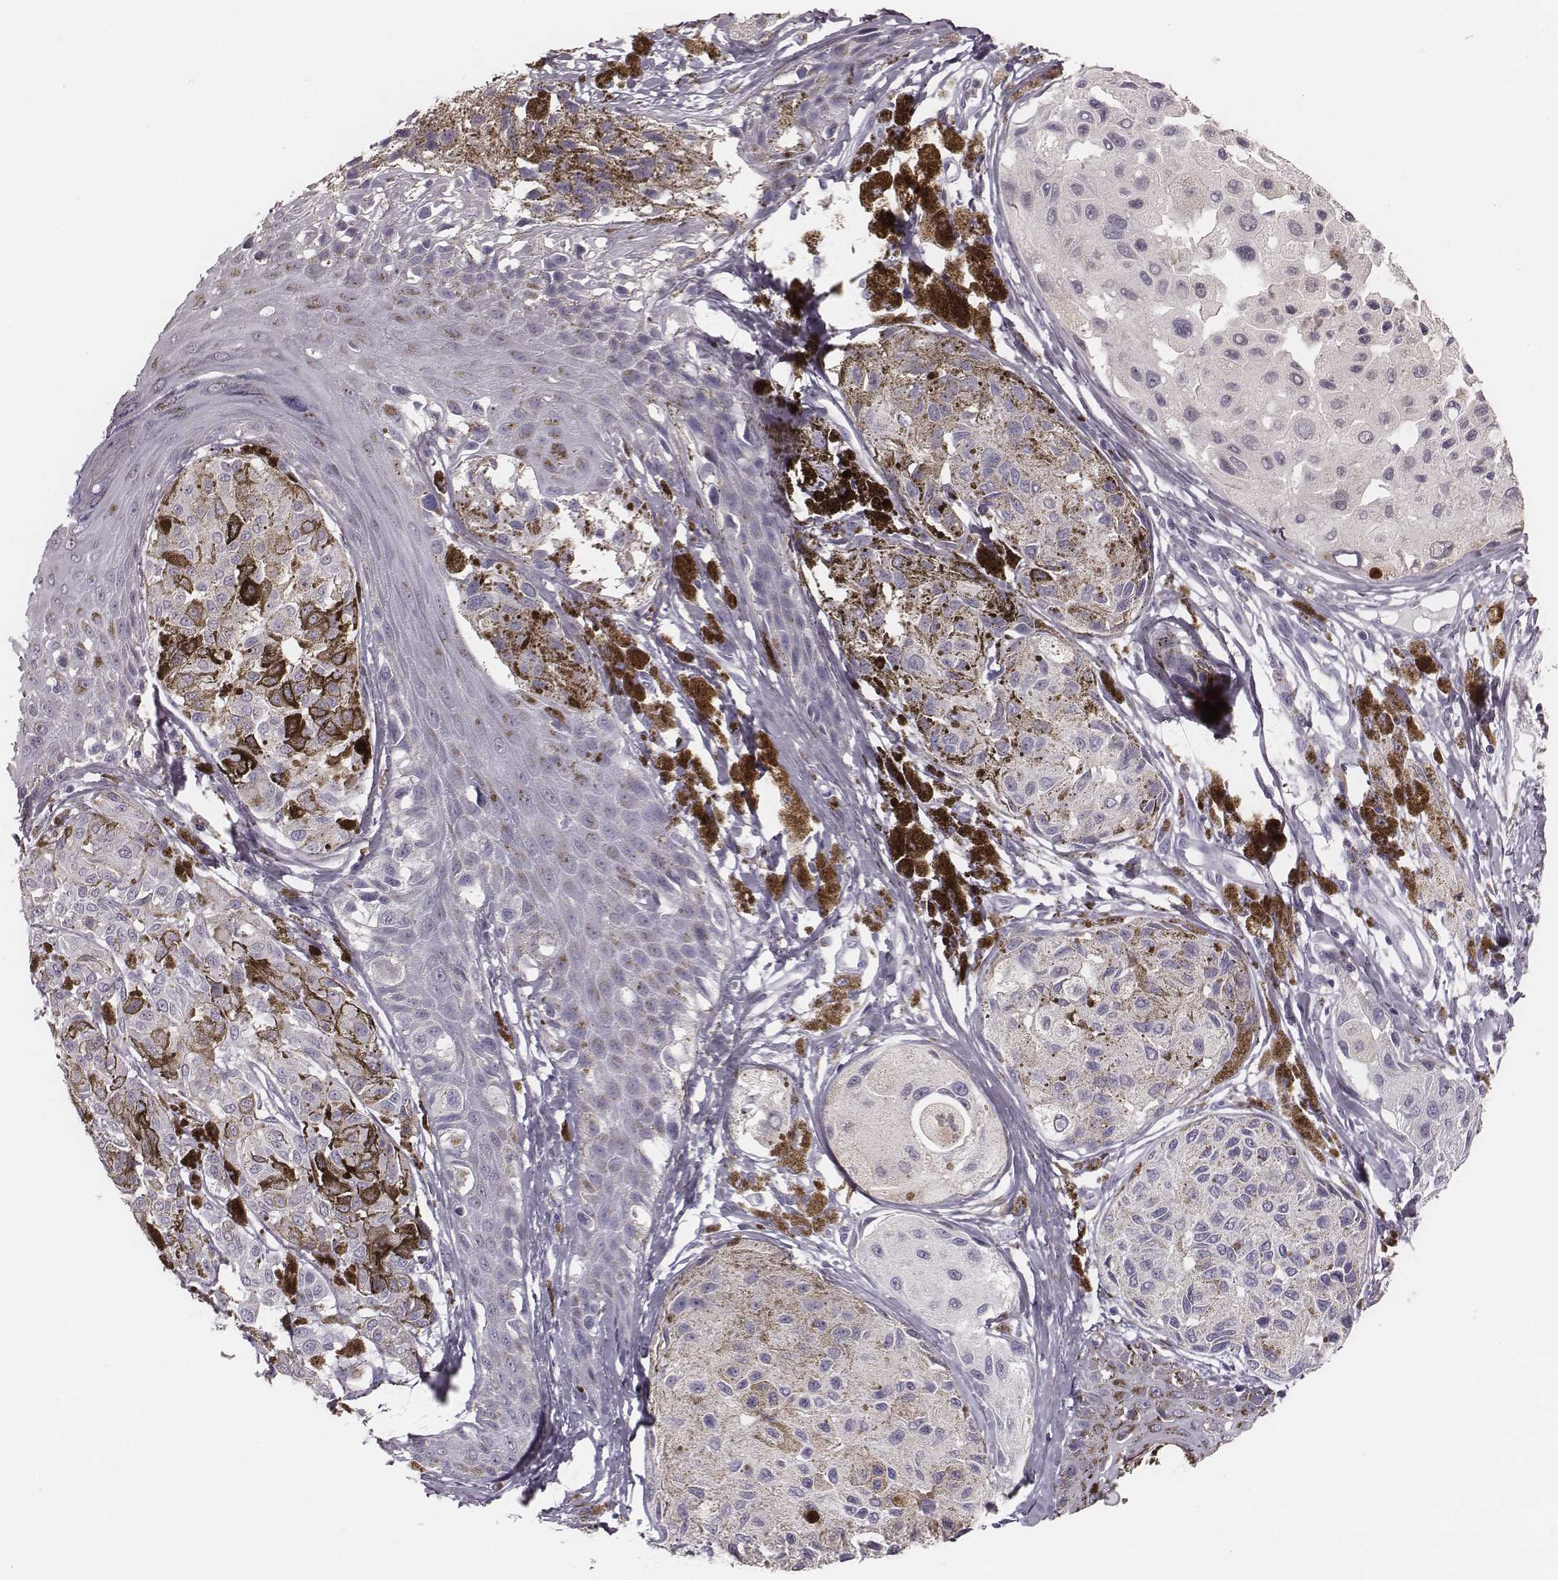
{"staining": {"intensity": "negative", "quantity": "none", "location": "none"}, "tissue": "melanoma", "cell_type": "Tumor cells", "image_type": "cancer", "snomed": [{"axis": "morphology", "description": "Malignant melanoma, NOS"}, {"axis": "topography", "description": "Skin"}], "caption": "Immunohistochemical staining of malignant melanoma displays no significant staining in tumor cells.", "gene": "CSH1", "patient": {"sex": "female", "age": 38}}